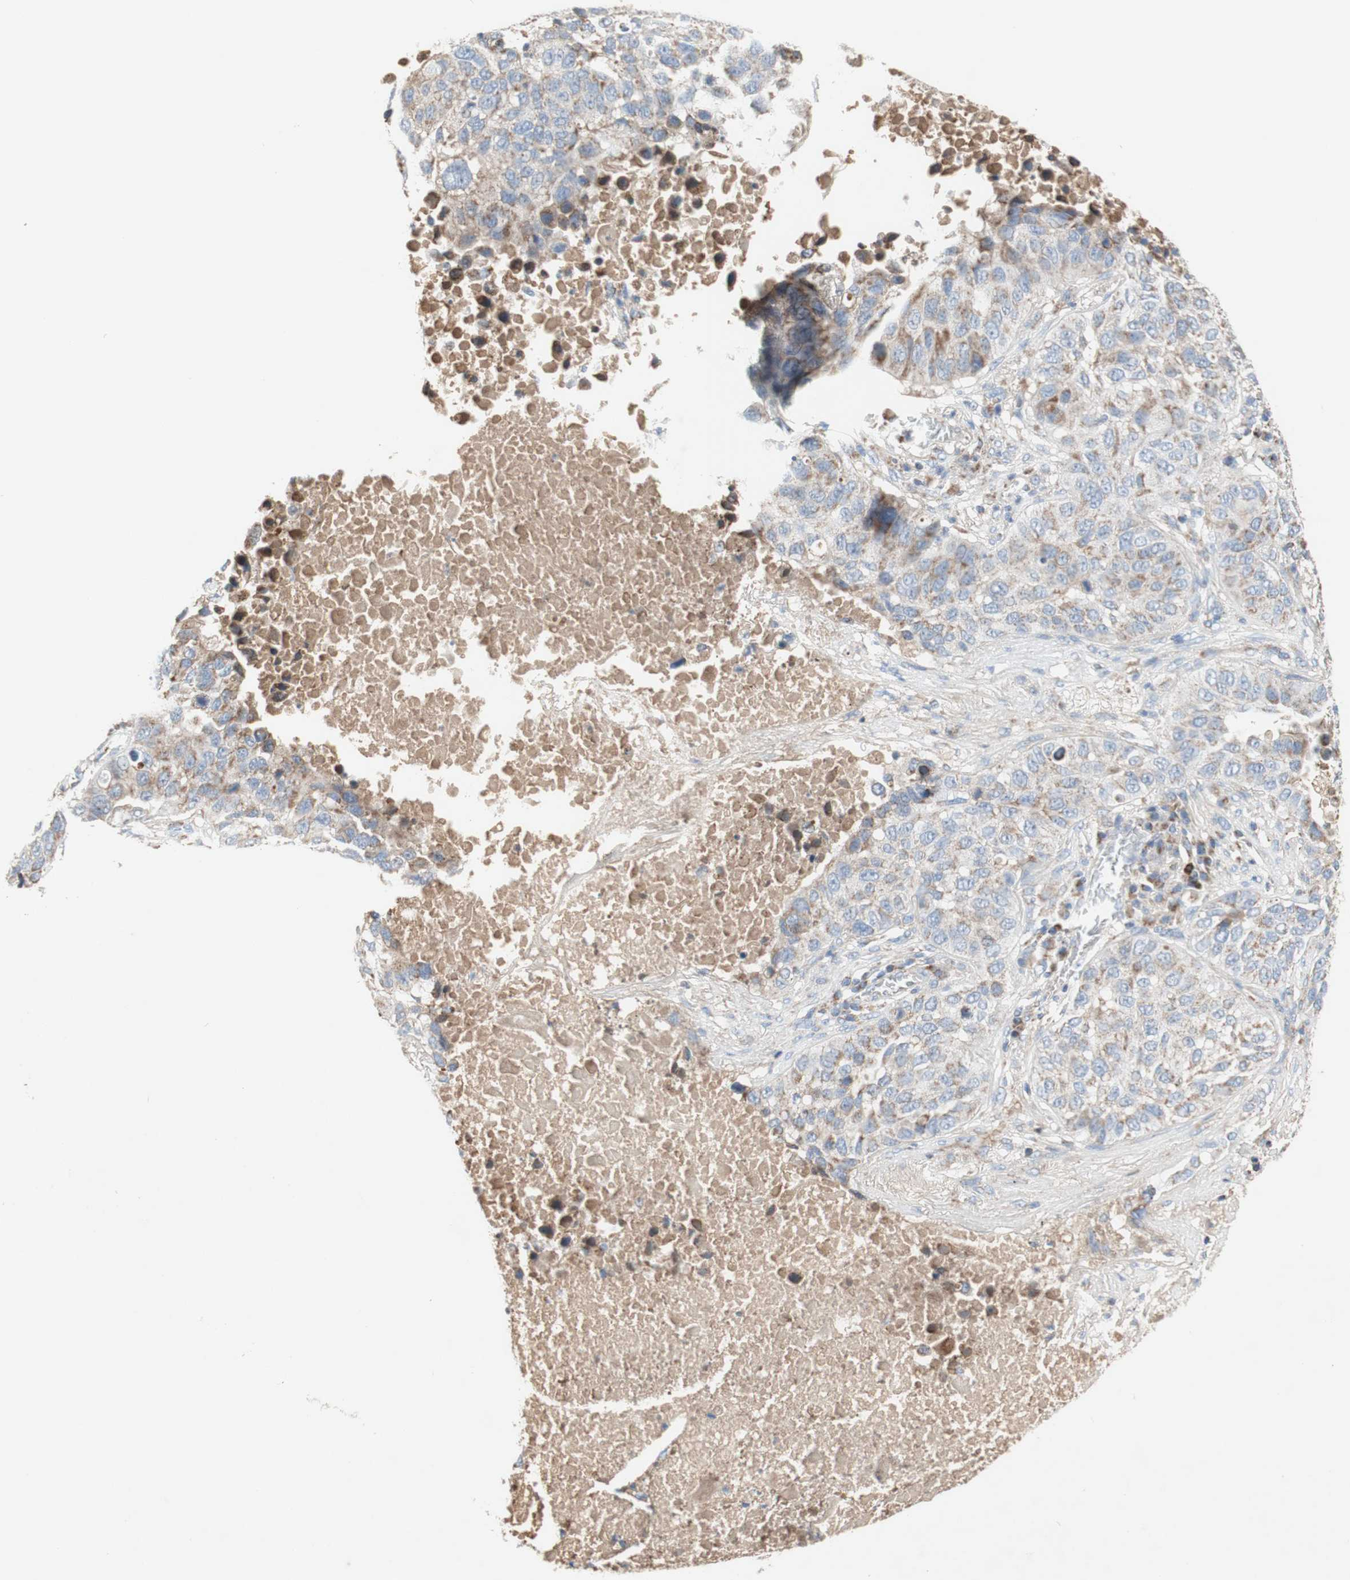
{"staining": {"intensity": "weak", "quantity": "25%-75%", "location": "cytoplasmic/membranous"}, "tissue": "lung cancer", "cell_type": "Tumor cells", "image_type": "cancer", "snomed": [{"axis": "morphology", "description": "Squamous cell carcinoma, NOS"}, {"axis": "topography", "description": "Lung"}], "caption": "A high-resolution micrograph shows immunohistochemistry staining of lung cancer, which reveals weak cytoplasmic/membranous expression in approximately 25%-75% of tumor cells.", "gene": "SDHB", "patient": {"sex": "male", "age": 57}}